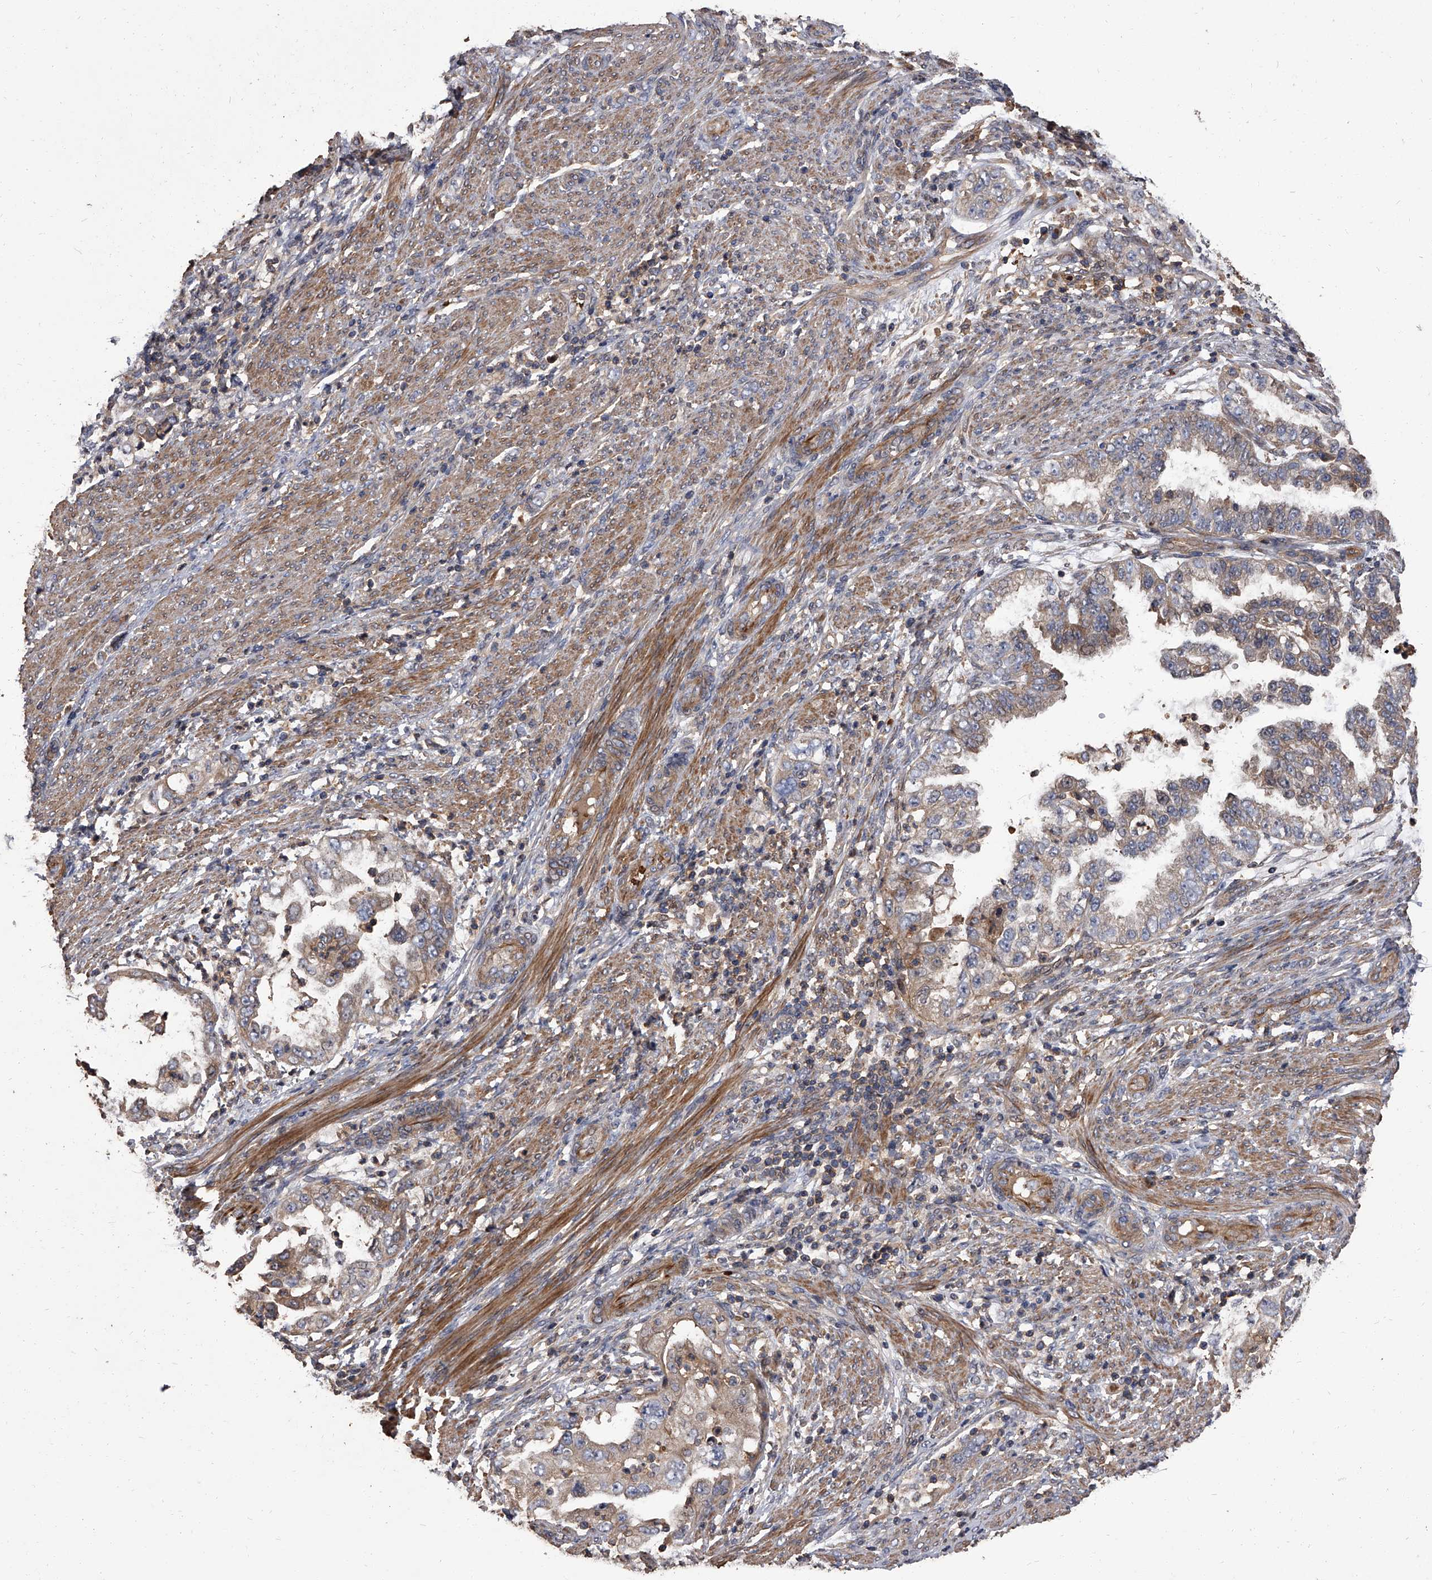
{"staining": {"intensity": "weak", "quantity": "25%-75%", "location": "cytoplasmic/membranous"}, "tissue": "endometrial cancer", "cell_type": "Tumor cells", "image_type": "cancer", "snomed": [{"axis": "morphology", "description": "Adenocarcinoma, NOS"}, {"axis": "topography", "description": "Endometrium"}], "caption": "High-power microscopy captured an immunohistochemistry image of endometrial cancer, revealing weak cytoplasmic/membranous positivity in approximately 25%-75% of tumor cells.", "gene": "STK36", "patient": {"sex": "female", "age": 85}}